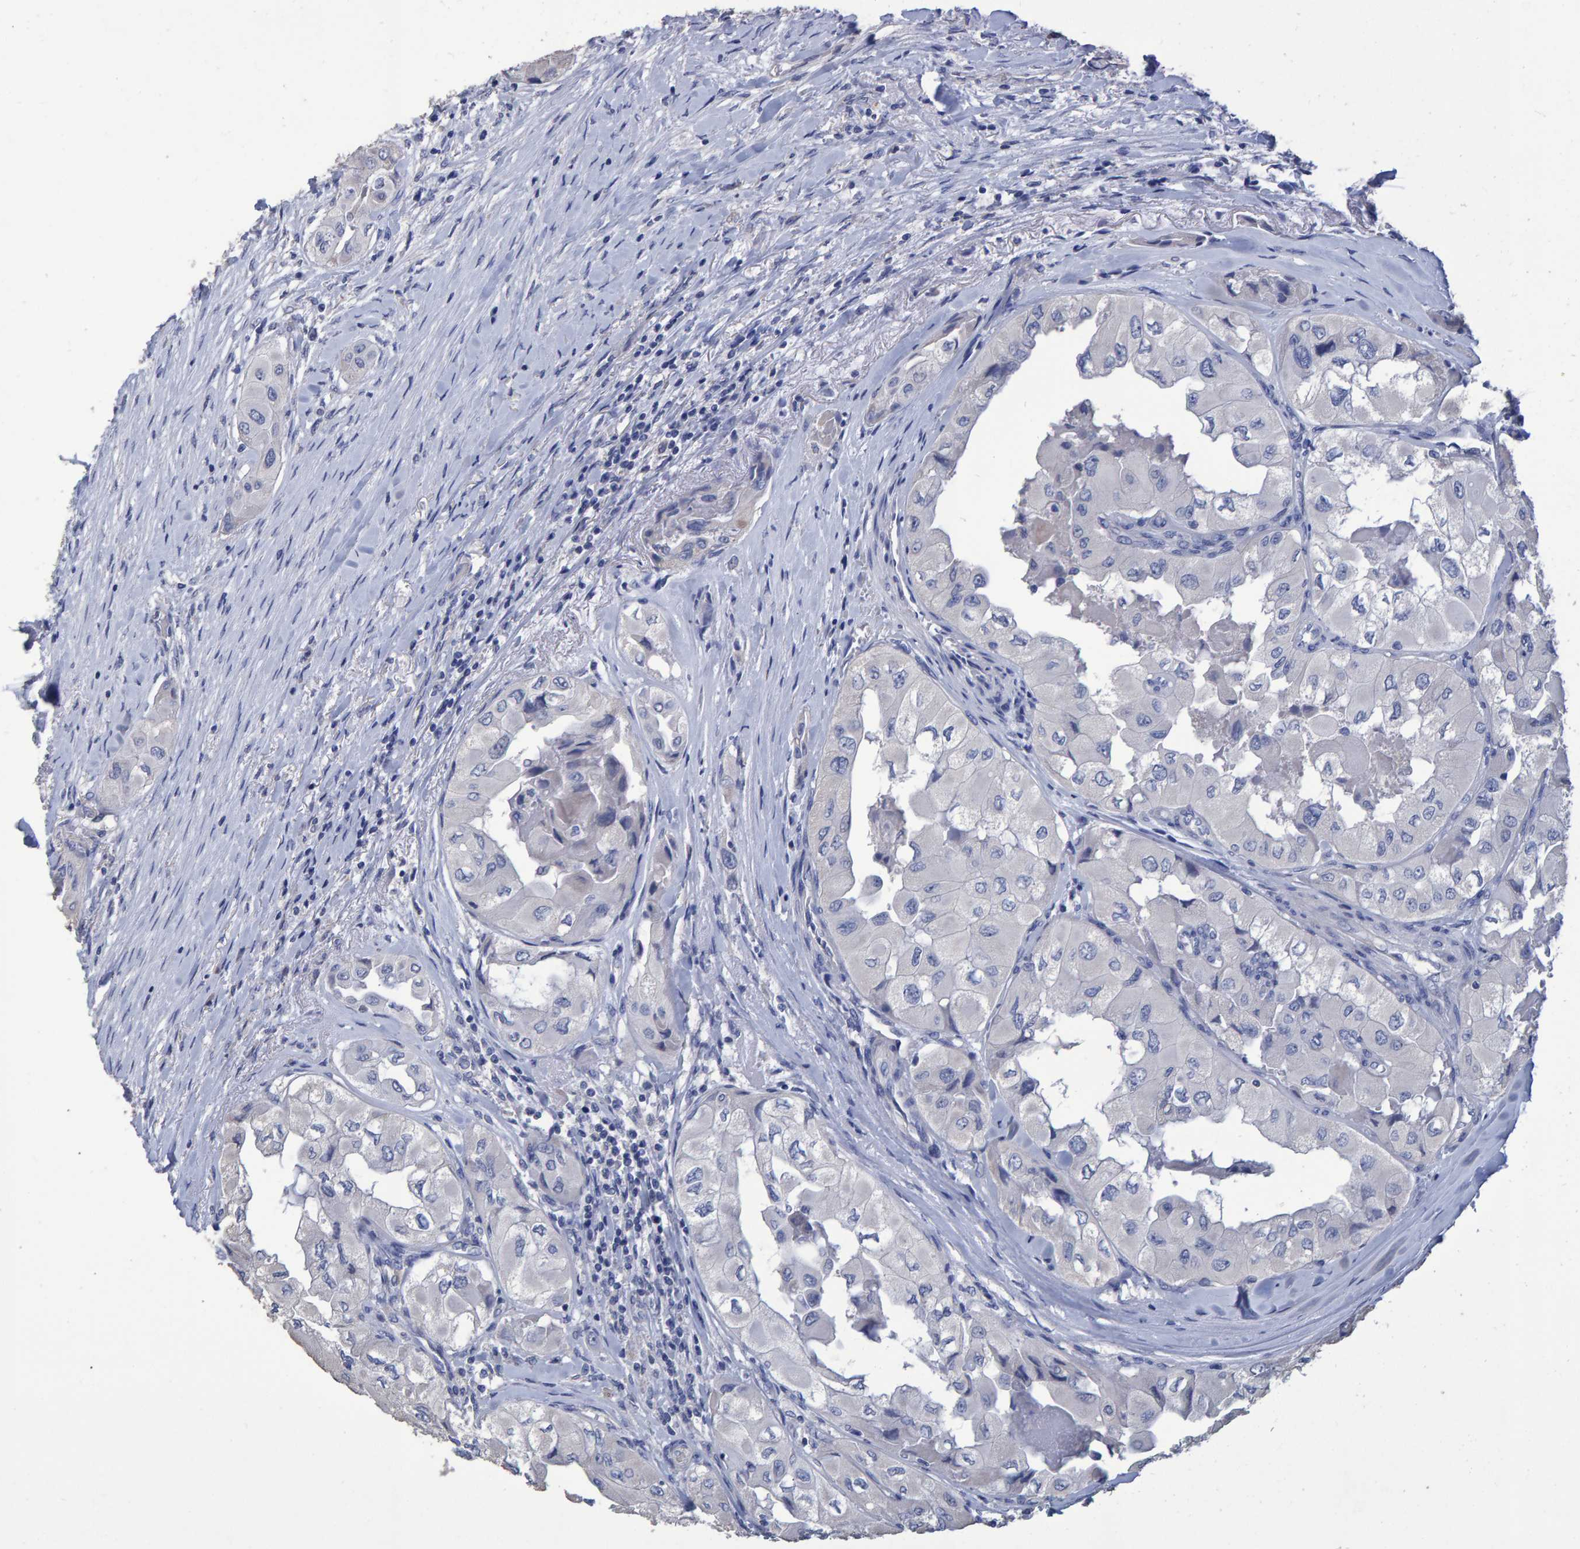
{"staining": {"intensity": "negative", "quantity": "none", "location": "none"}, "tissue": "thyroid cancer", "cell_type": "Tumor cells", "image_type": "cancer", "snomed": [{"axis": "morphology", "description": "Papillary adenocarcinoma, NOS"}, {"axis": "topography", "description": "Thyroid gland"}], "caption": "An IHC histopathology image of thyroid cancer is shown. There is no staining in tumor cells of thyroid cancer. (IHC, brightfield microscopy, high magnification).", "gene": "HEMGN", "patient": {"sex": "female", "age": 59}}